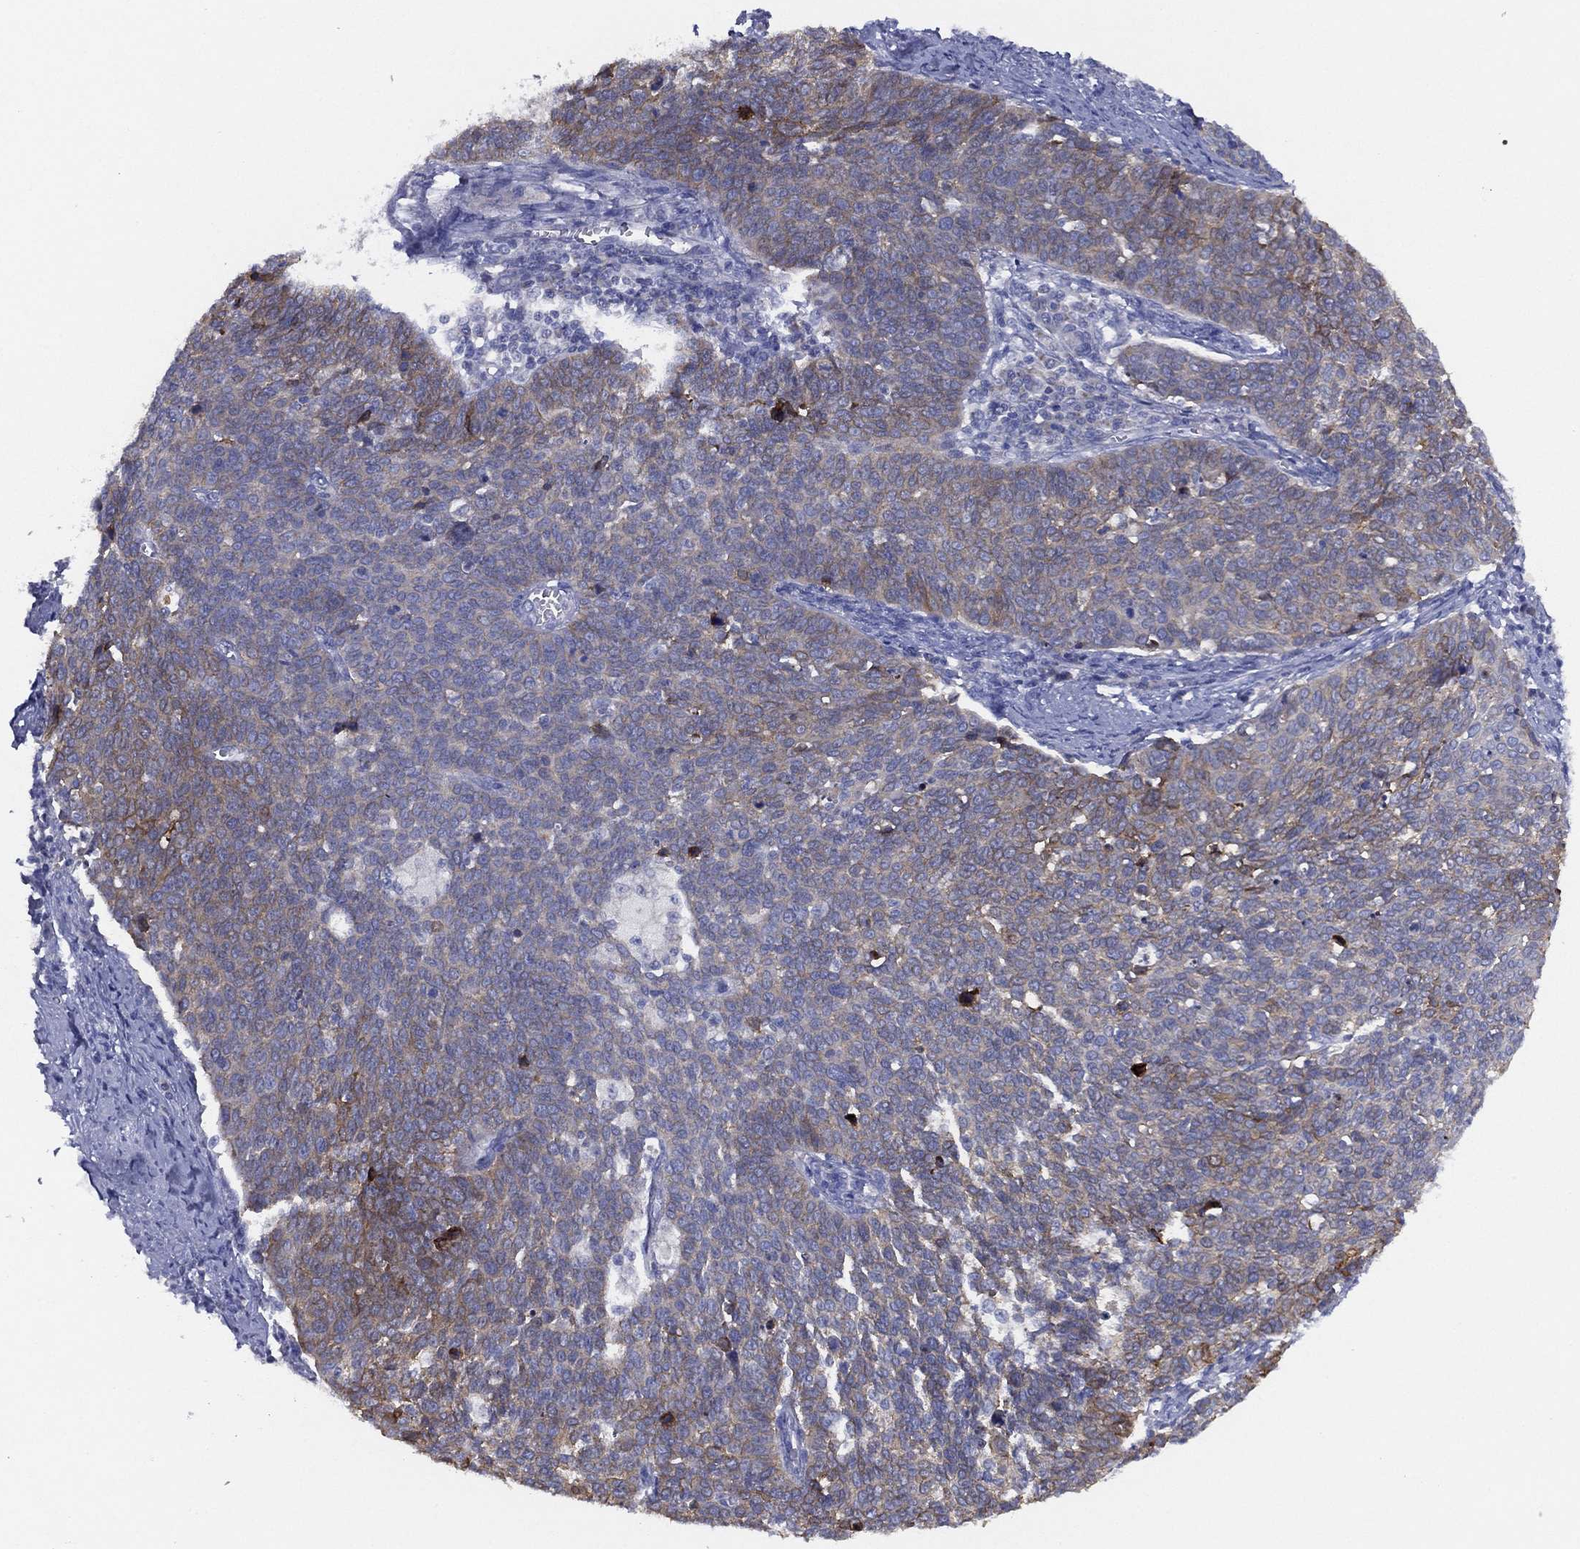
{"staining": {"intensity": "weak", "quantity": "<25%", "location": "cytoplasmic/membranous"}, "tissue": "cervical cancer", "cell_type": "Tumor cells", "image_type": "cancer", "snomed": [{"axis": "morphology", "description": "Normal tissue, NOS"}, {"axis": "morphology", "description": "Squamous cell carcinoma, NOS"}, {"axis": "topography", "description": "Cervix"}], "caption": "DAB (3,3'-diaminobenzidine) immunohistochemical staining of human cervical squamous cell carcinoma shows no significant positivity in tumor cells. Brightfield microscopy of immunohistochemistry (IHC) stained with DAB (3,3'-diaminobenzidine) (brown) and hematoxylin (blue), captured at high magnification.", "gene": "ZNF223", "patient": {"sex": "female", "age": 39}}